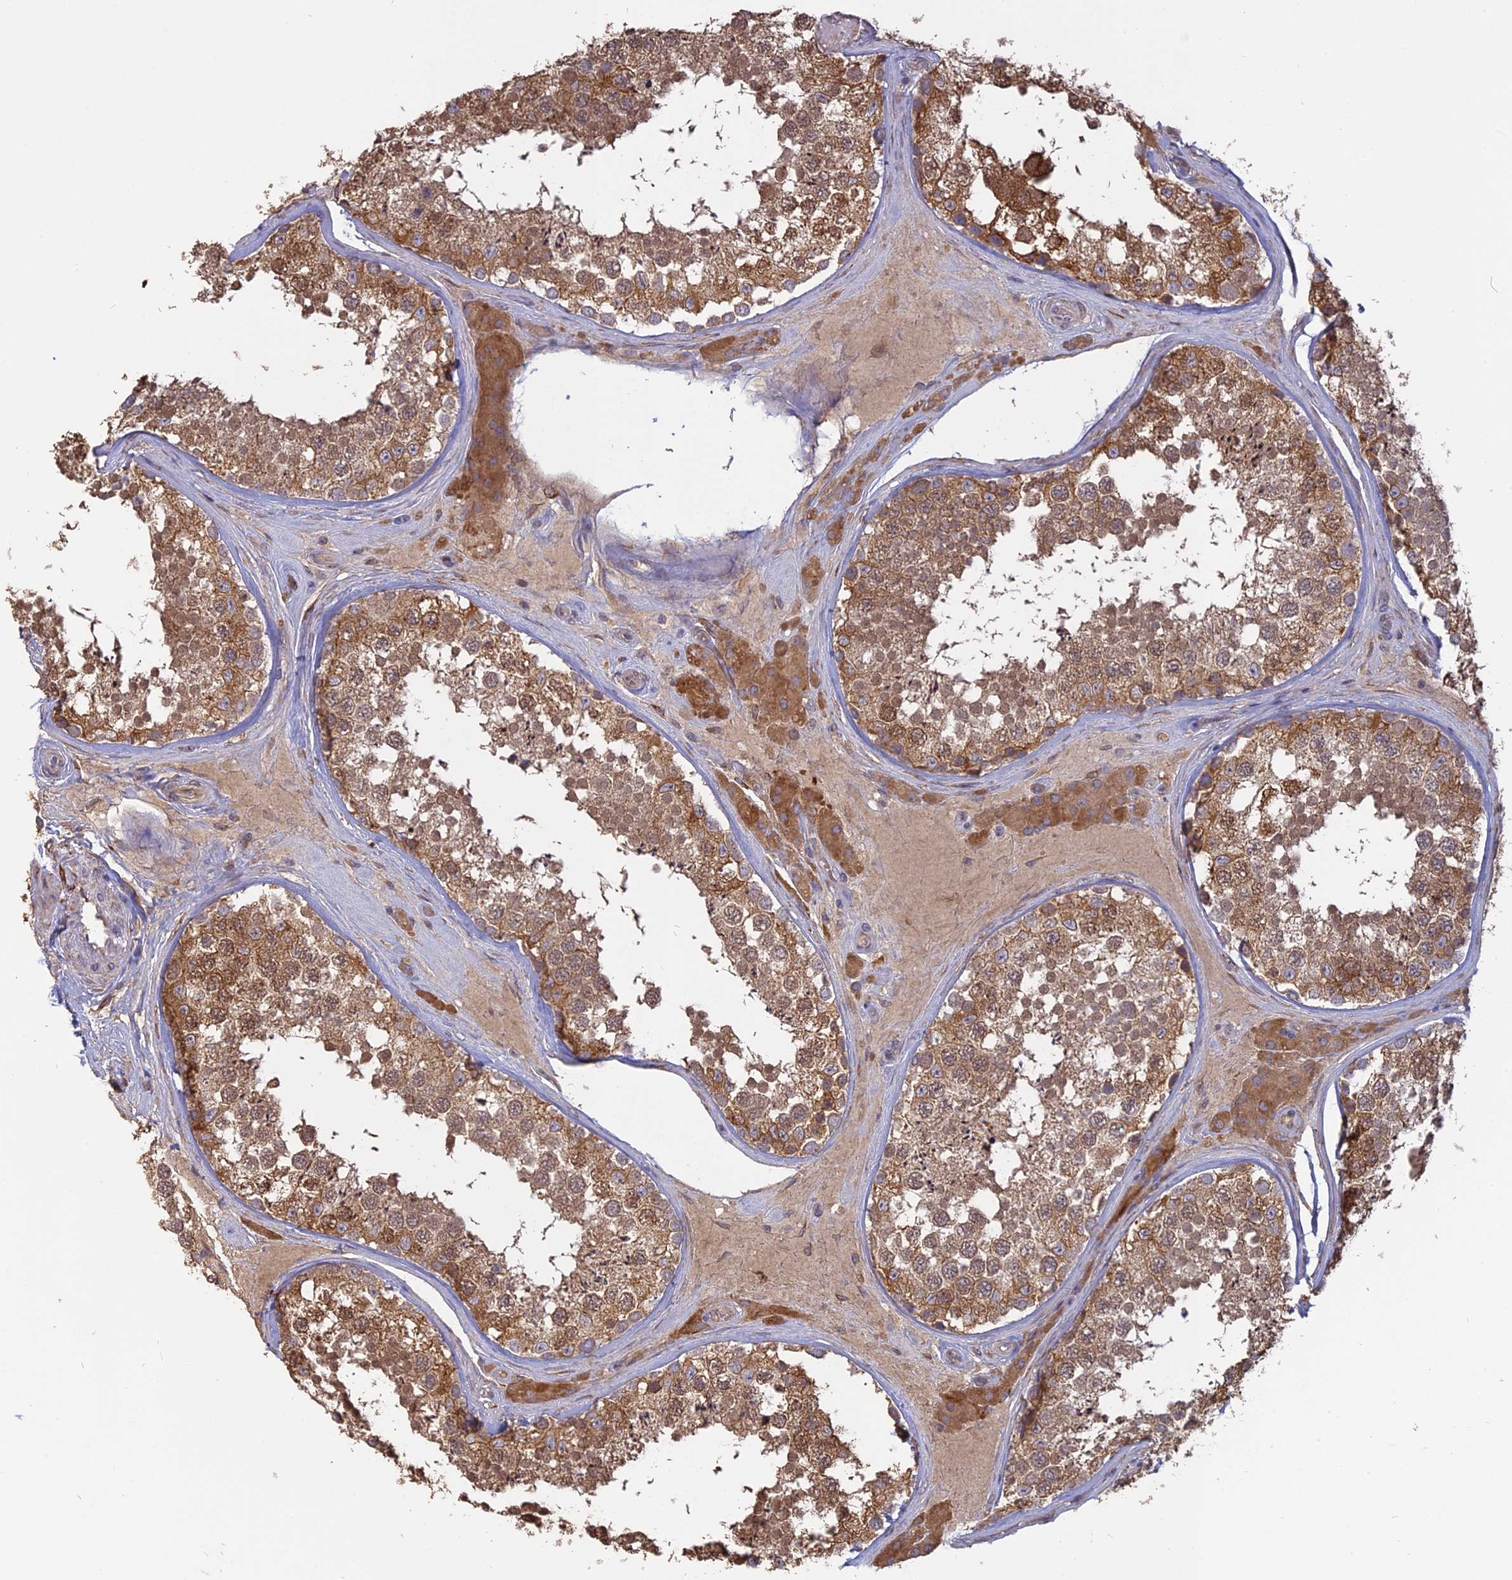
{"staining": {"intensity": "moderate", "quantity": ">75%", "location": "cytoplasmic/membranous"}, "tissue": "testis", "cell_type": "Cells in seminiferous ducts", "image_type": "normal", "snomed": [{"axis": "morphology", "description": "Normal tissue, NOS"}, {"axis": "topography", "description": "Testis"}], "caption": "Human testis stained for a protein (brown) shows moderate cytoplasmic/membranous positive expression in approximately >75% of cells in seminiferous ducts.", "gene": "PPIC", "patient": {"sex": "male", "age": 46}}